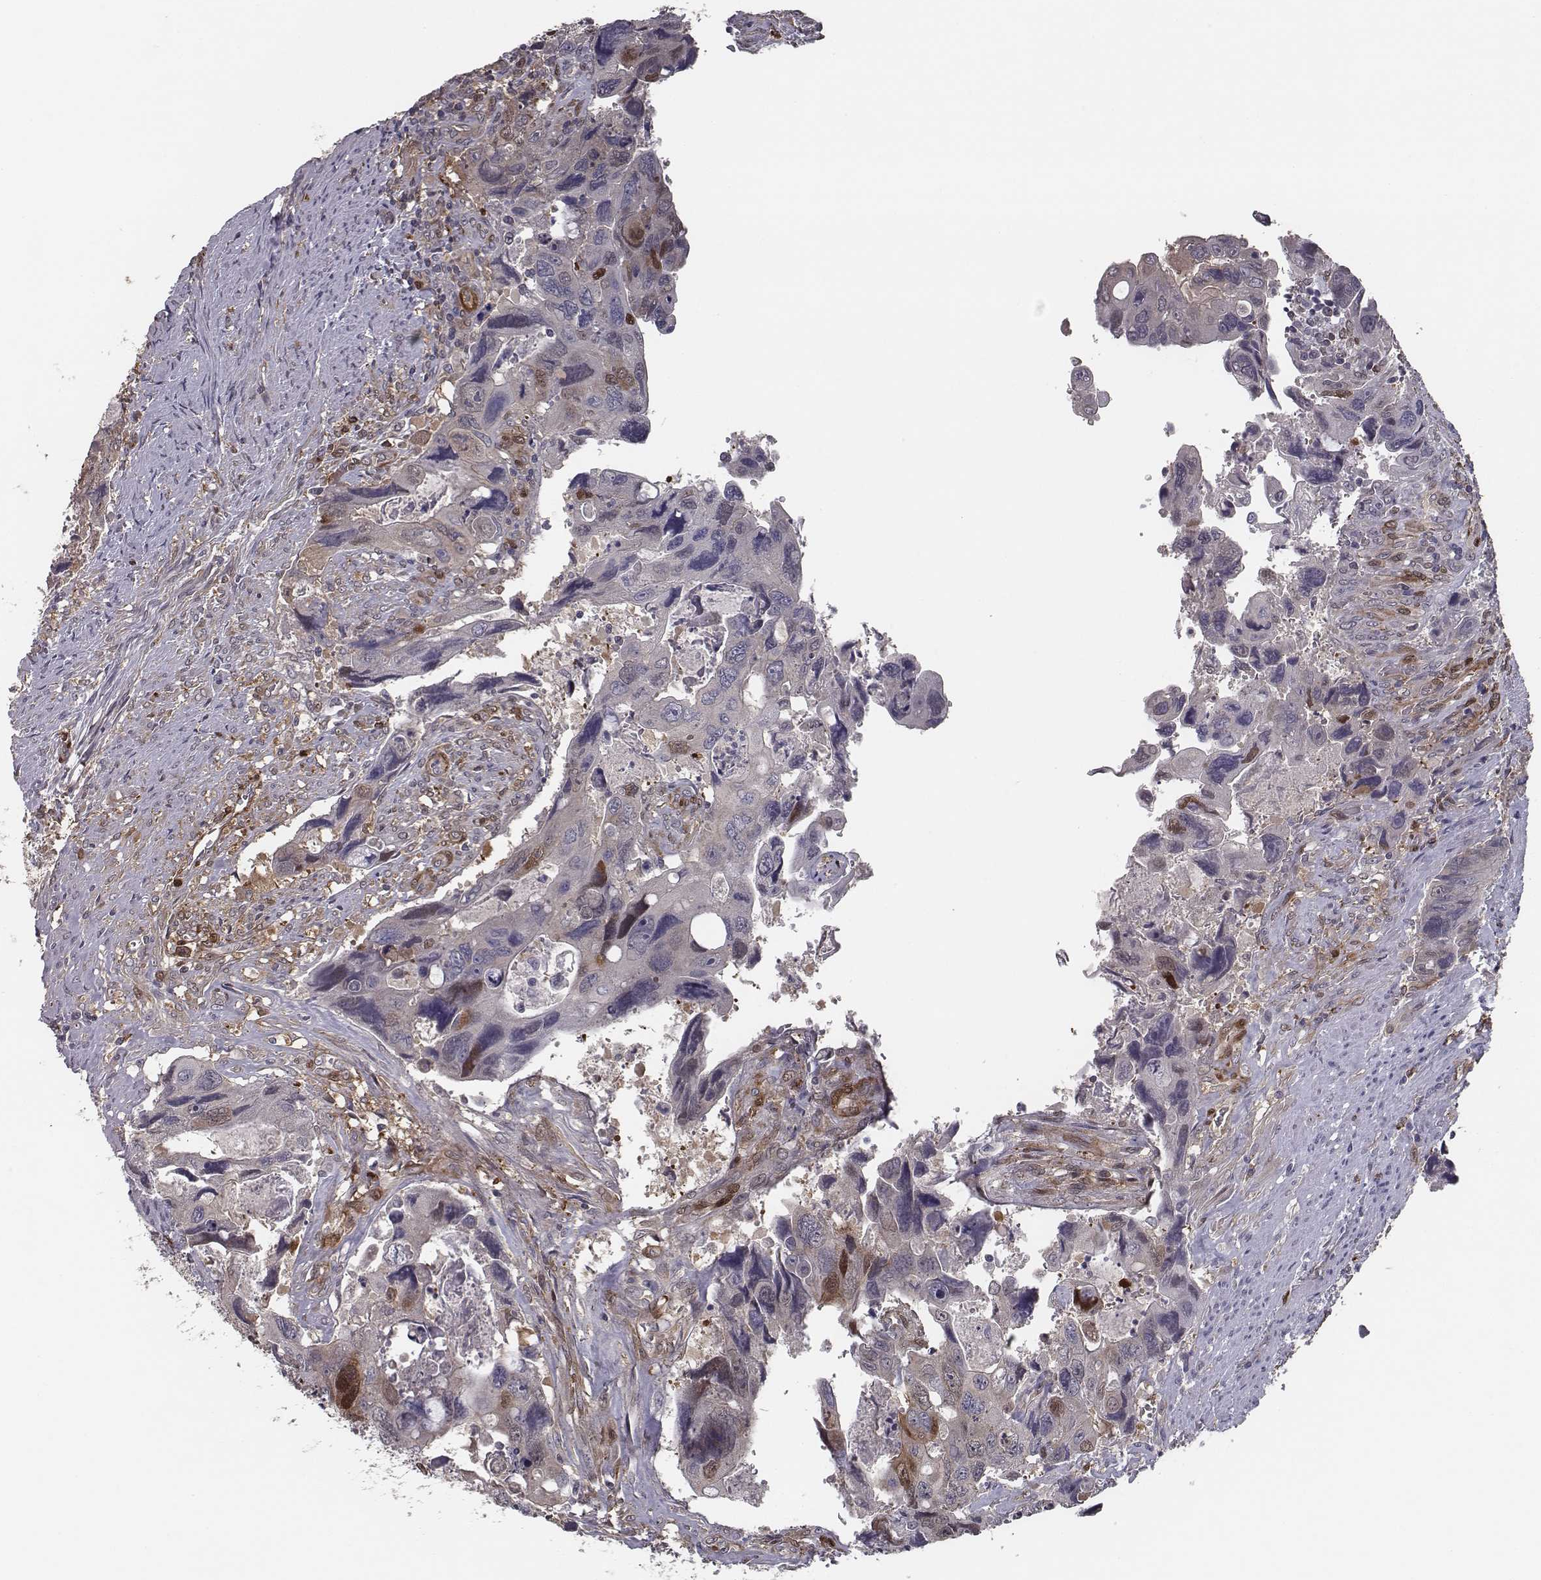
{"staining": {"intensity": "negative", "quantity": "none", "location": "none"}, "tissue": "colorectal cancer", "cell_type": "Tumor cells", "image_type": "cancer", "snomed": [{"axis": "morphology", "description": "Adenocarcinoma, NOS"}, {"axis": "topography", "description": "Rectum"}], "caption": "Immunohistochemistry of human colorectal adenocarcinoma reveals no staining in tumor cells.", "gene": "ISYNA1", "patient": {"sex": "male", "age": 62}}